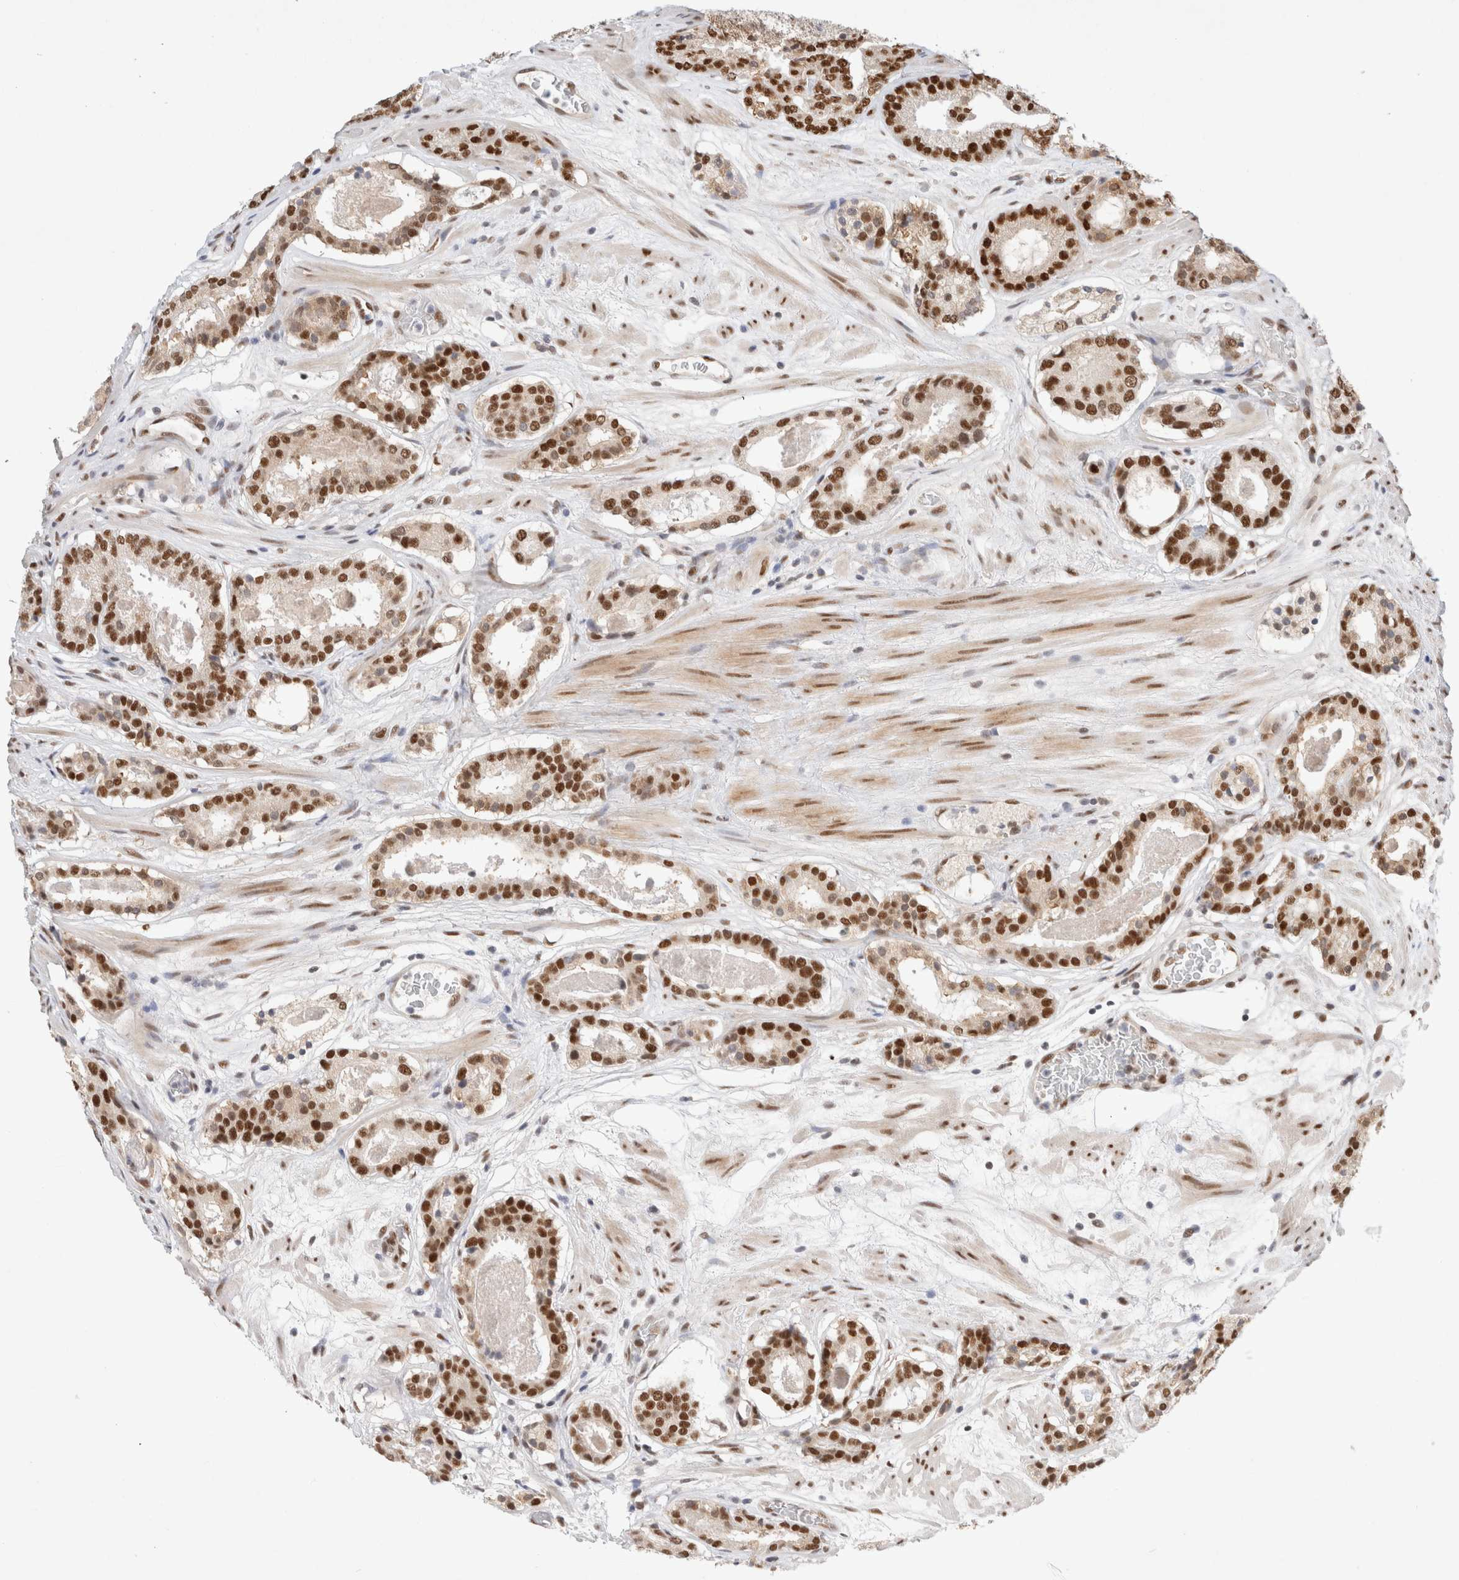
{"staining": {"intensity": "strong", "quantity": ">75%", "location": "nuclear"}, "tissue": "prostate cancer", "cell_type": "Tumor cells", "image_type": "cancer", "snomed": [{"axis": "morphology", "description": "Adenocarcinoma, Low grade"}, {"axis": "topography", "description": "Prostate"}], "caption": "The photomicrograph demonstrates immunohistochemical staining of prostate cancer. There is strong nuclear positivity is seen in about >75% of tumor cells. The staining was performed using DAB to visualize the protein expression in brown, while the nuclei were stained in blue with hematoxylin (Magnification: 20x).", "gene": "GTF2I", "patient": {"sex": "male", "age": 69}}